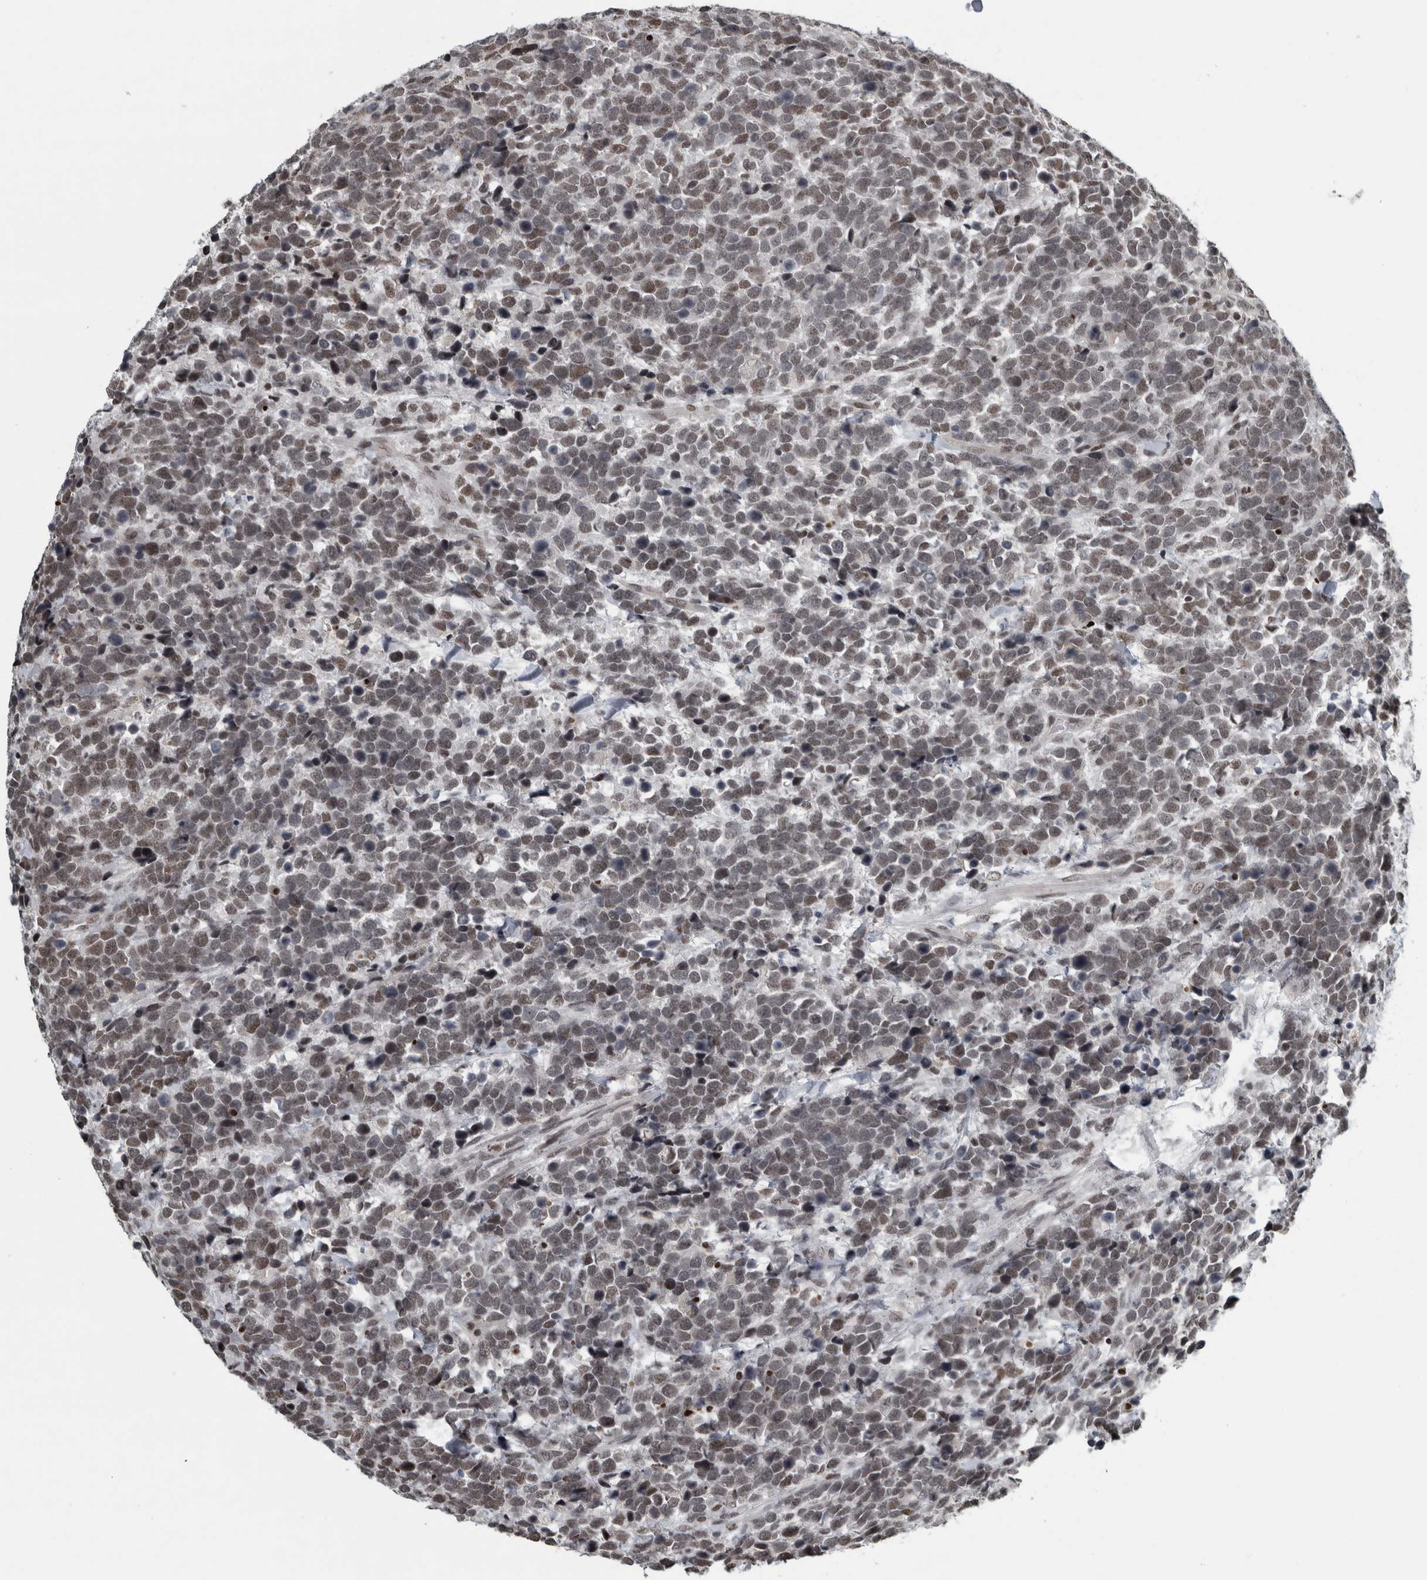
{"staining": {"intensity": "moderate", "quantity": ">75%", "location": "nuclear"}, "tissue": "urothelial cancer", "cell_type": "Tumor cells", "image_type": "cancer", "snomed": [{"axis": "morphology", "description": "Urothelial carcinoma, High grade"}, {"axis": "topography", "description": "Urinary bladder"}], "caption": "Brown immunohistochemical staining in high-grade urothelial carcinoma exhibits moderate nuclear expression in about >75% of tumor cells. Nuclei are stained in blue.", "gene": "UNC50", "patient": {"sex": "female", "age": 82}}